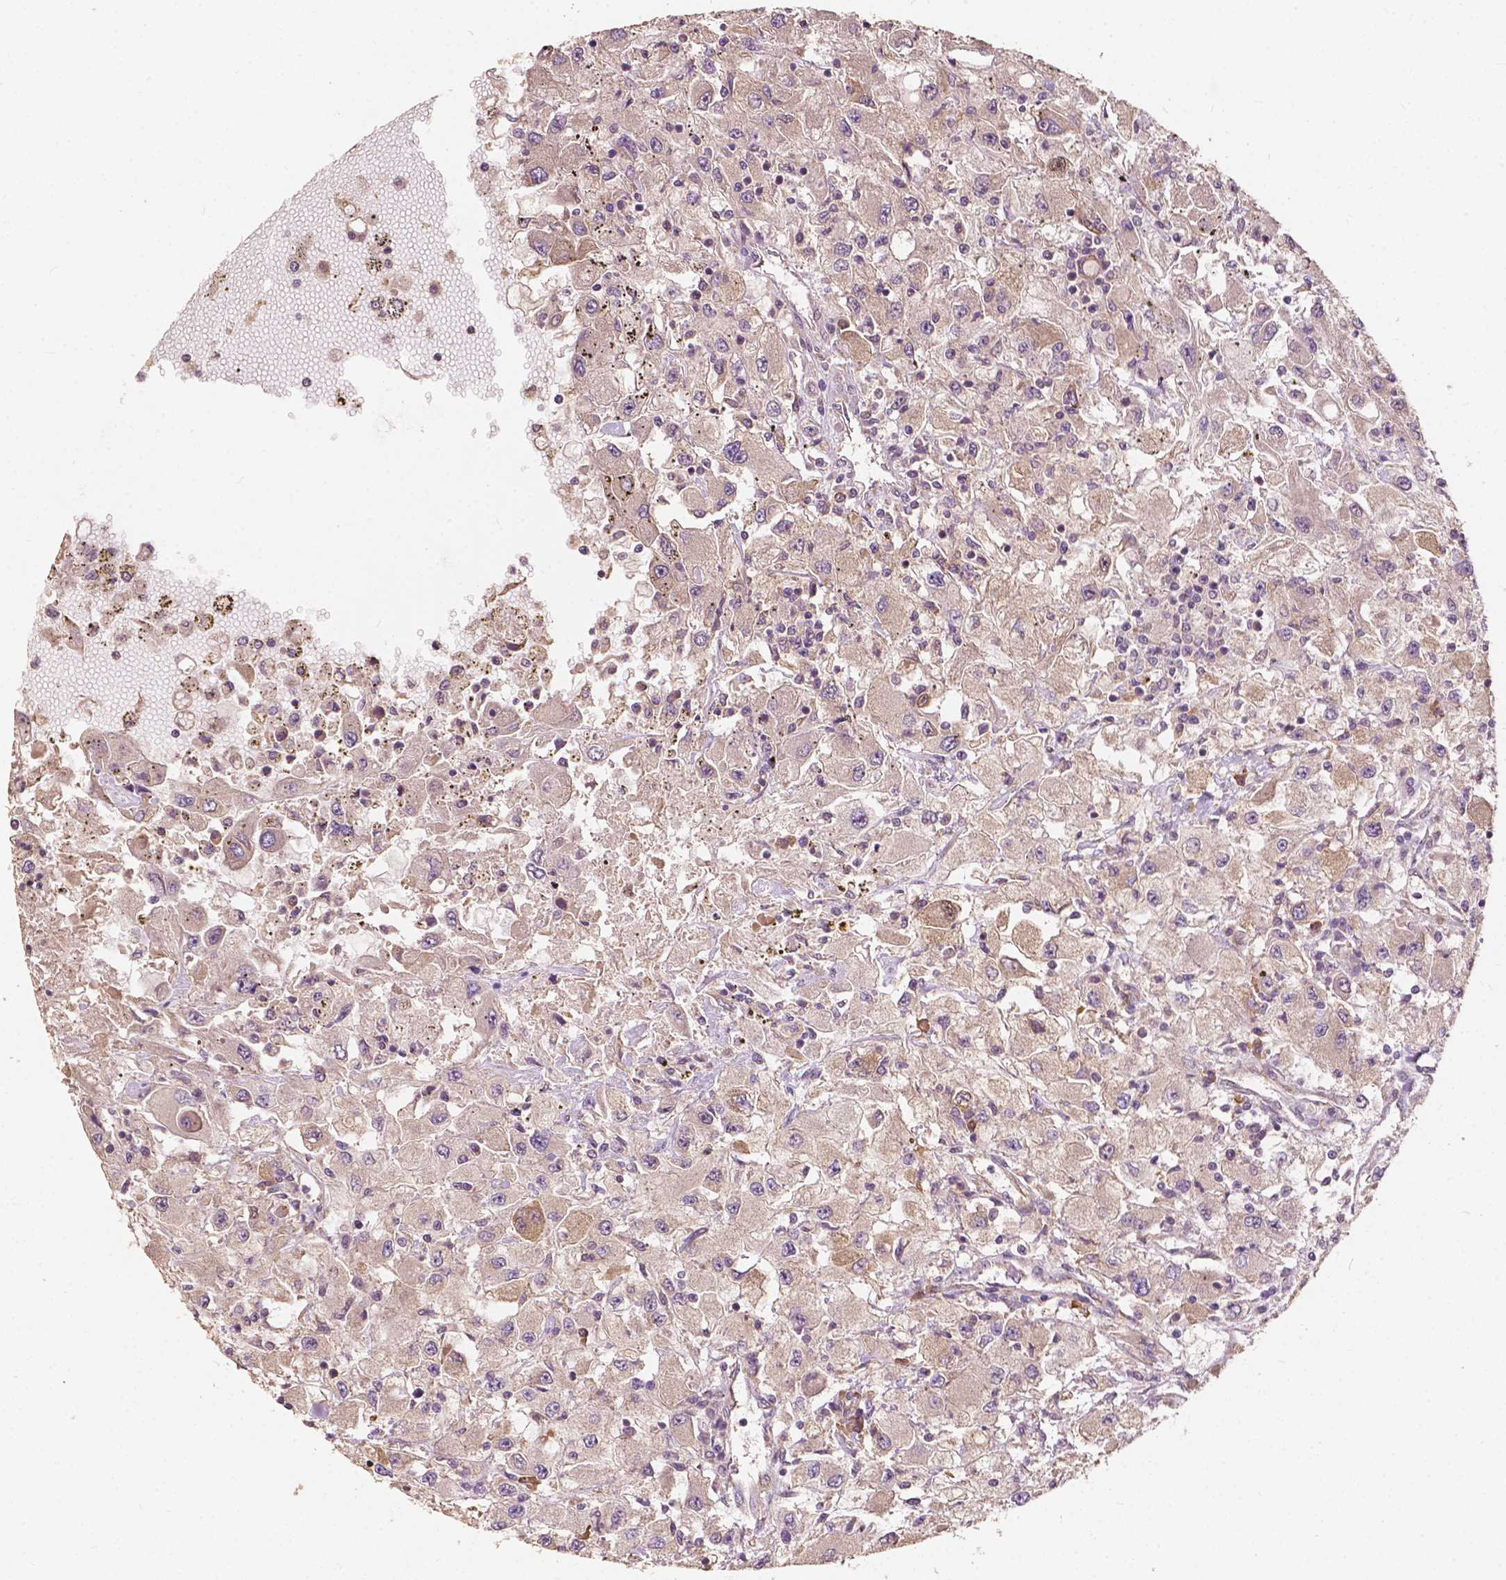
{"staining": {"intensity": "weak", "quantity": "<25%", "location": "cytoplasmic/membranous"}, "tissue": "renal cancer", "cell_type": "Tumor cells", "image_type": "cancer", "snomed": [{"axis": "morphology", "description": "Adenocarcinoma, NOS"}, {"axis": "topography", "description": "Kidney"}], "caption": "Immunohistochemistry of human renal cancer (adenocarcinoma) shows no expression in tumor cells.", "gene": "G3BP1", "patient": {"sex": "female", "age": 67}}